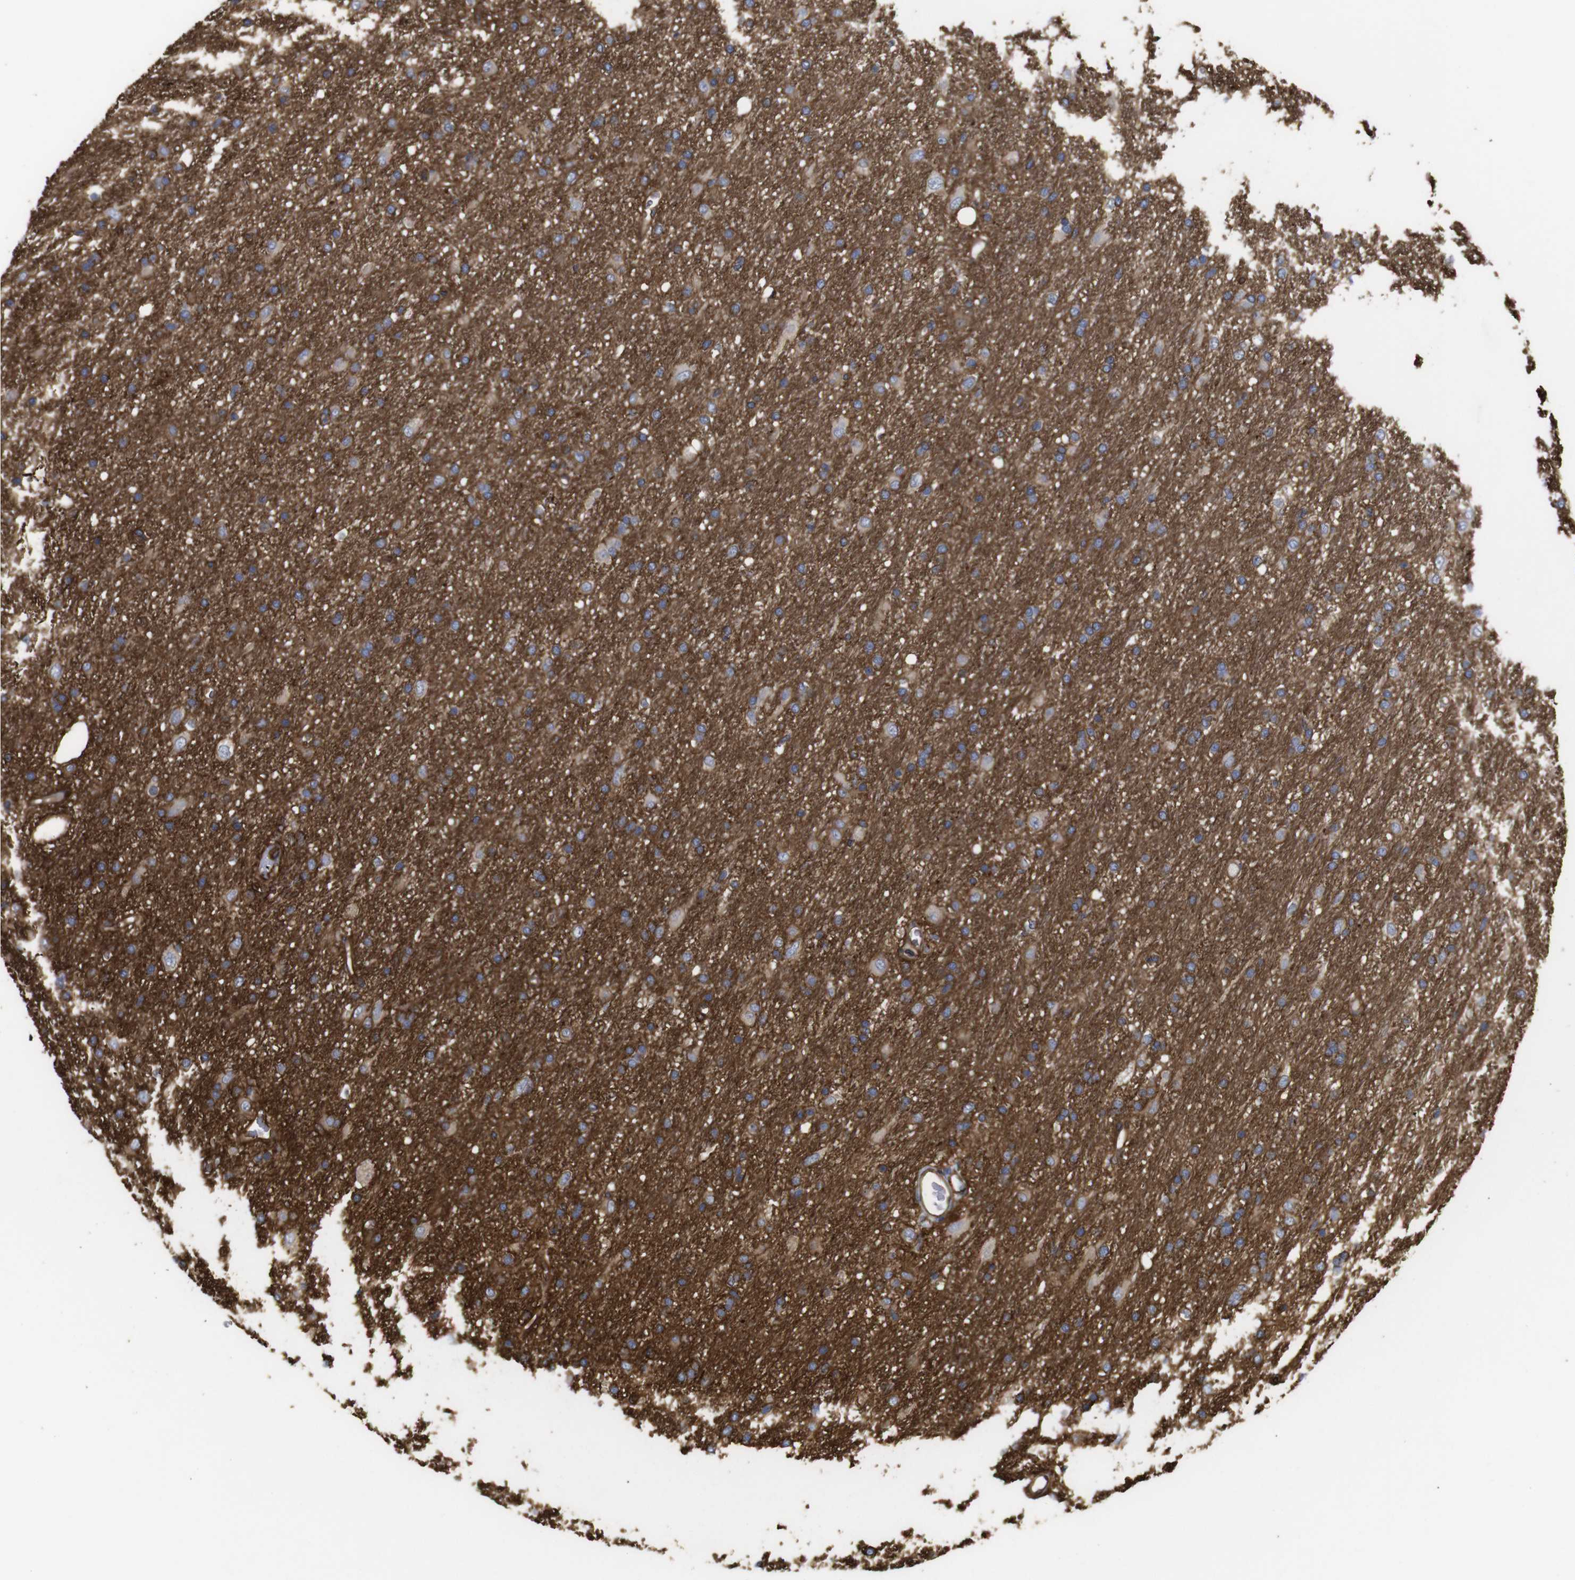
{"staining": {"intensity": "negative", "quantity": "none", "location": "none"}, "tissue": "glioma", "cell_type": "Tumor cells", "image_type": "cancer", "snomed": [{"axis": "morphology", "description": "Glioma, malignant, Low grade"}, {"axis": "topography", "description": "Brain"}], "caption": "The histopathology image shows no staining of tumor cells in glioma.", "gene": "SPTBN1", "patient": {"sex": "male", "age": 77}}